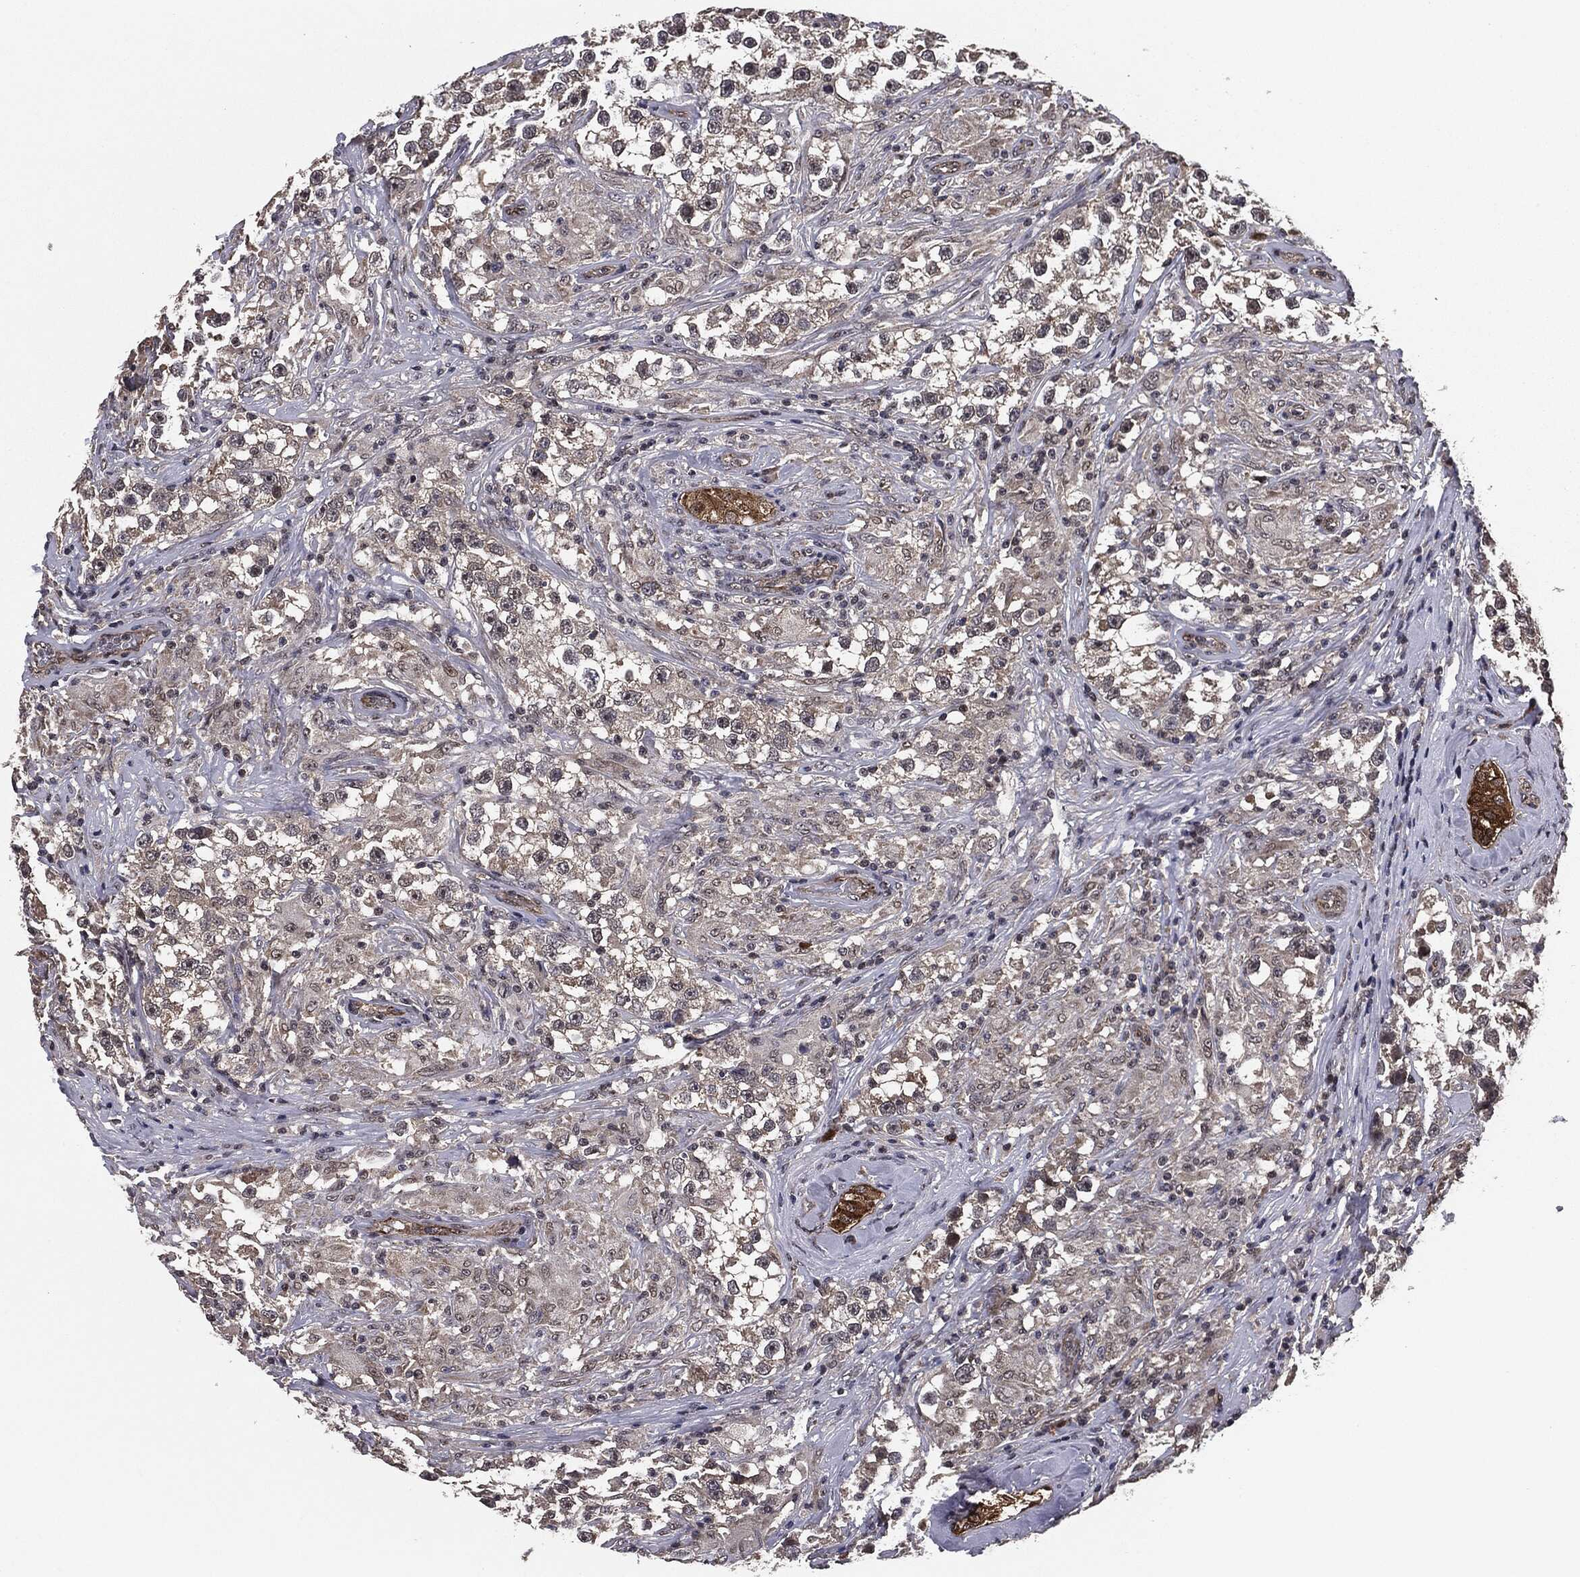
{"staining": {"intensity": "negative", "quantity": "none", "location": "none"}, "tissue": "testis cancer", "cell_type": "Tumor cells", "image_type": "cancer", "snomed": [{"axis": "morphology", "description": "Seminoma, NOS"}, {"axis": "topography", "description": "Testis"}], "caption": "High power microscopy photomicrograph of an IHC image of testis cancer (seminoma), revealing no significant staining in tumor cells.", "gene": "PTPA", "patient": {"sex": "male", "age": 46}}